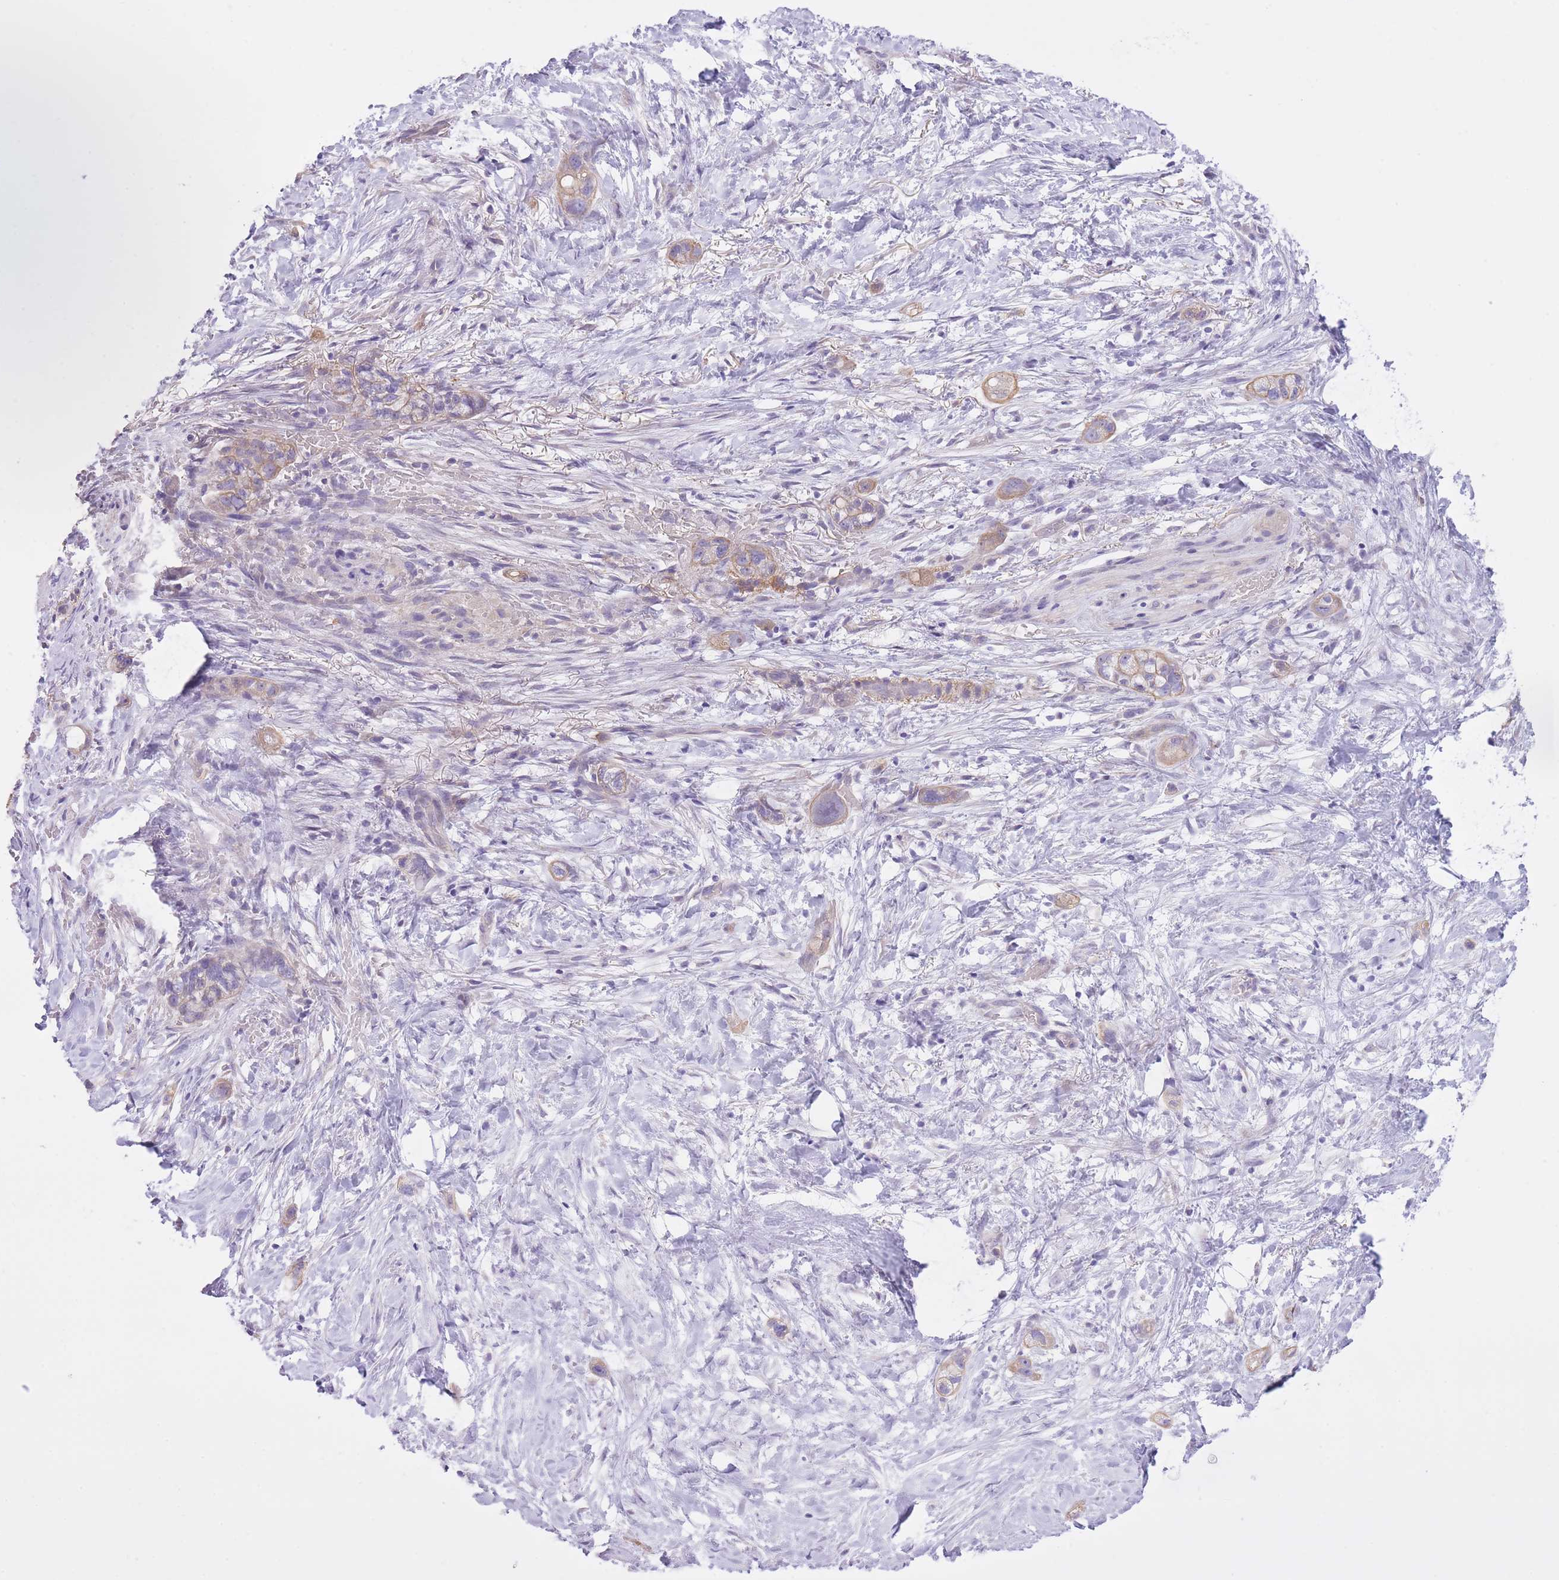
{"staining": {"intensity": "weak", "quantity": "<25%", "location": "cytoplasmic/membranous"}, "tissue": "stomach cancer", "cell_type": "Tumor cells", "image_type": "cancer", "snomed": [{"axis": "morphology", "description": "Adenocarcinoma, NOS"}, {"axis": "topography", "description": "Stomach"}, {"axis": "topography", "description": "Stomach, lower"}], "caption": "A high-resolution histopathology image shows immunohistochemistry staining of adenocarcinoma (stomach), which exhibits no significant positivity in tumor cells. Brightfield microscopy of immunohistochemistry stained with DAB (3,3'-diaminobenzidine) (brown) and hematoxylin (blue), captured at high magnification.", "gene": "REV1", "patient": {"sex": "female", "age": 48}}